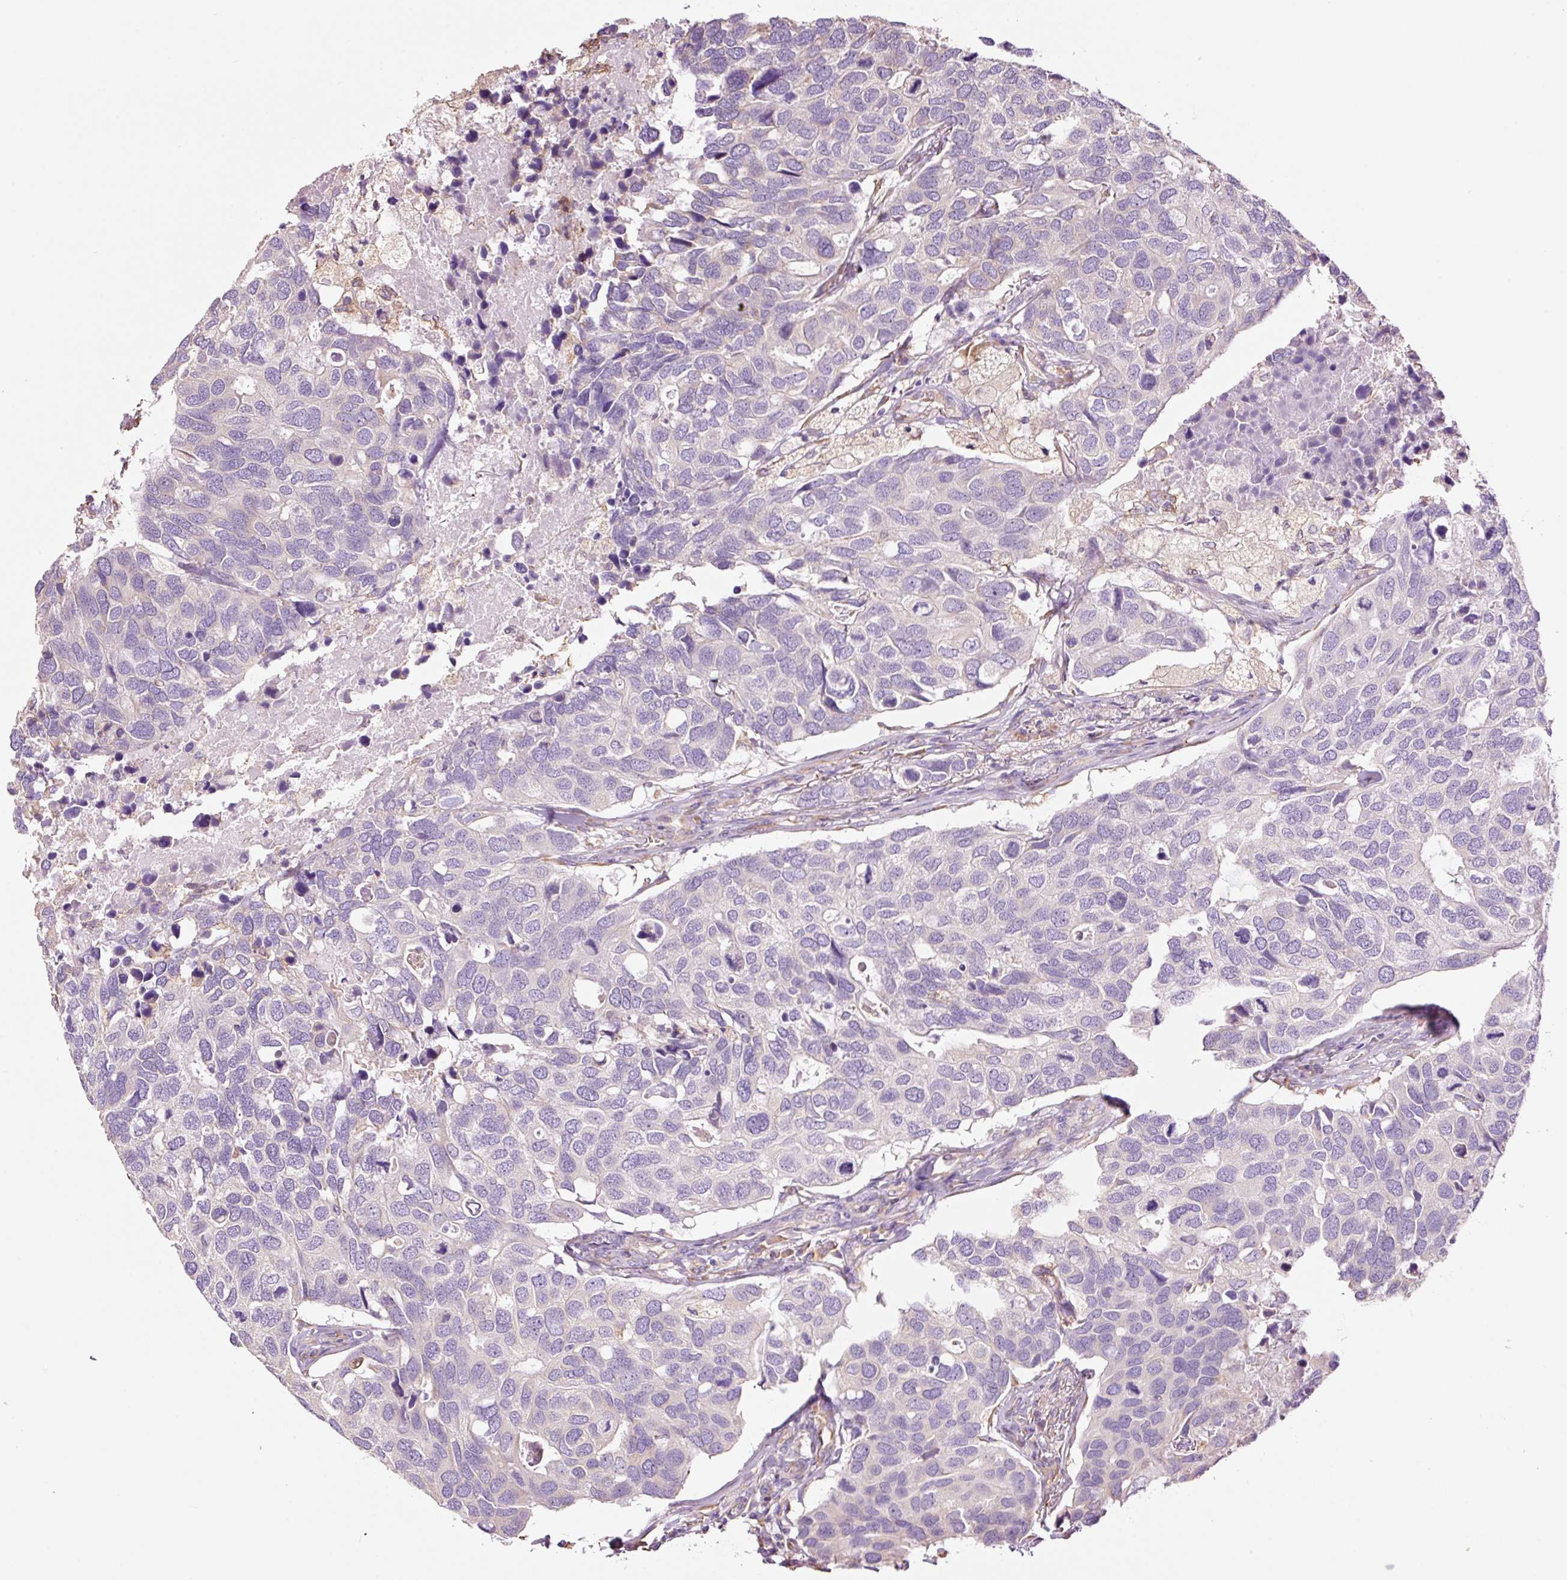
{"staining": {"intensity": "negative", "quantity": "none", "location": "none"}, "tissue": "breast cancer", "cell_type": "Tumor cells", "image_type": "cancer", "snomed": [{"axis": "morphology", "description": "Duct carcinoma"}, {"axis": "topography", "description": "Breast"}], "caption": "IHC histopathology image of neoplastic tissue: human infiltrating ductal carcinoma (breast) stained with DAB (3,3'-diaminobenzidine) shows no significant protein staining in tumor cells. (IHC, brightfield microscopy, high magnification).", "gene": "GCG", "patient": {"sex": "female", "age": 83}}